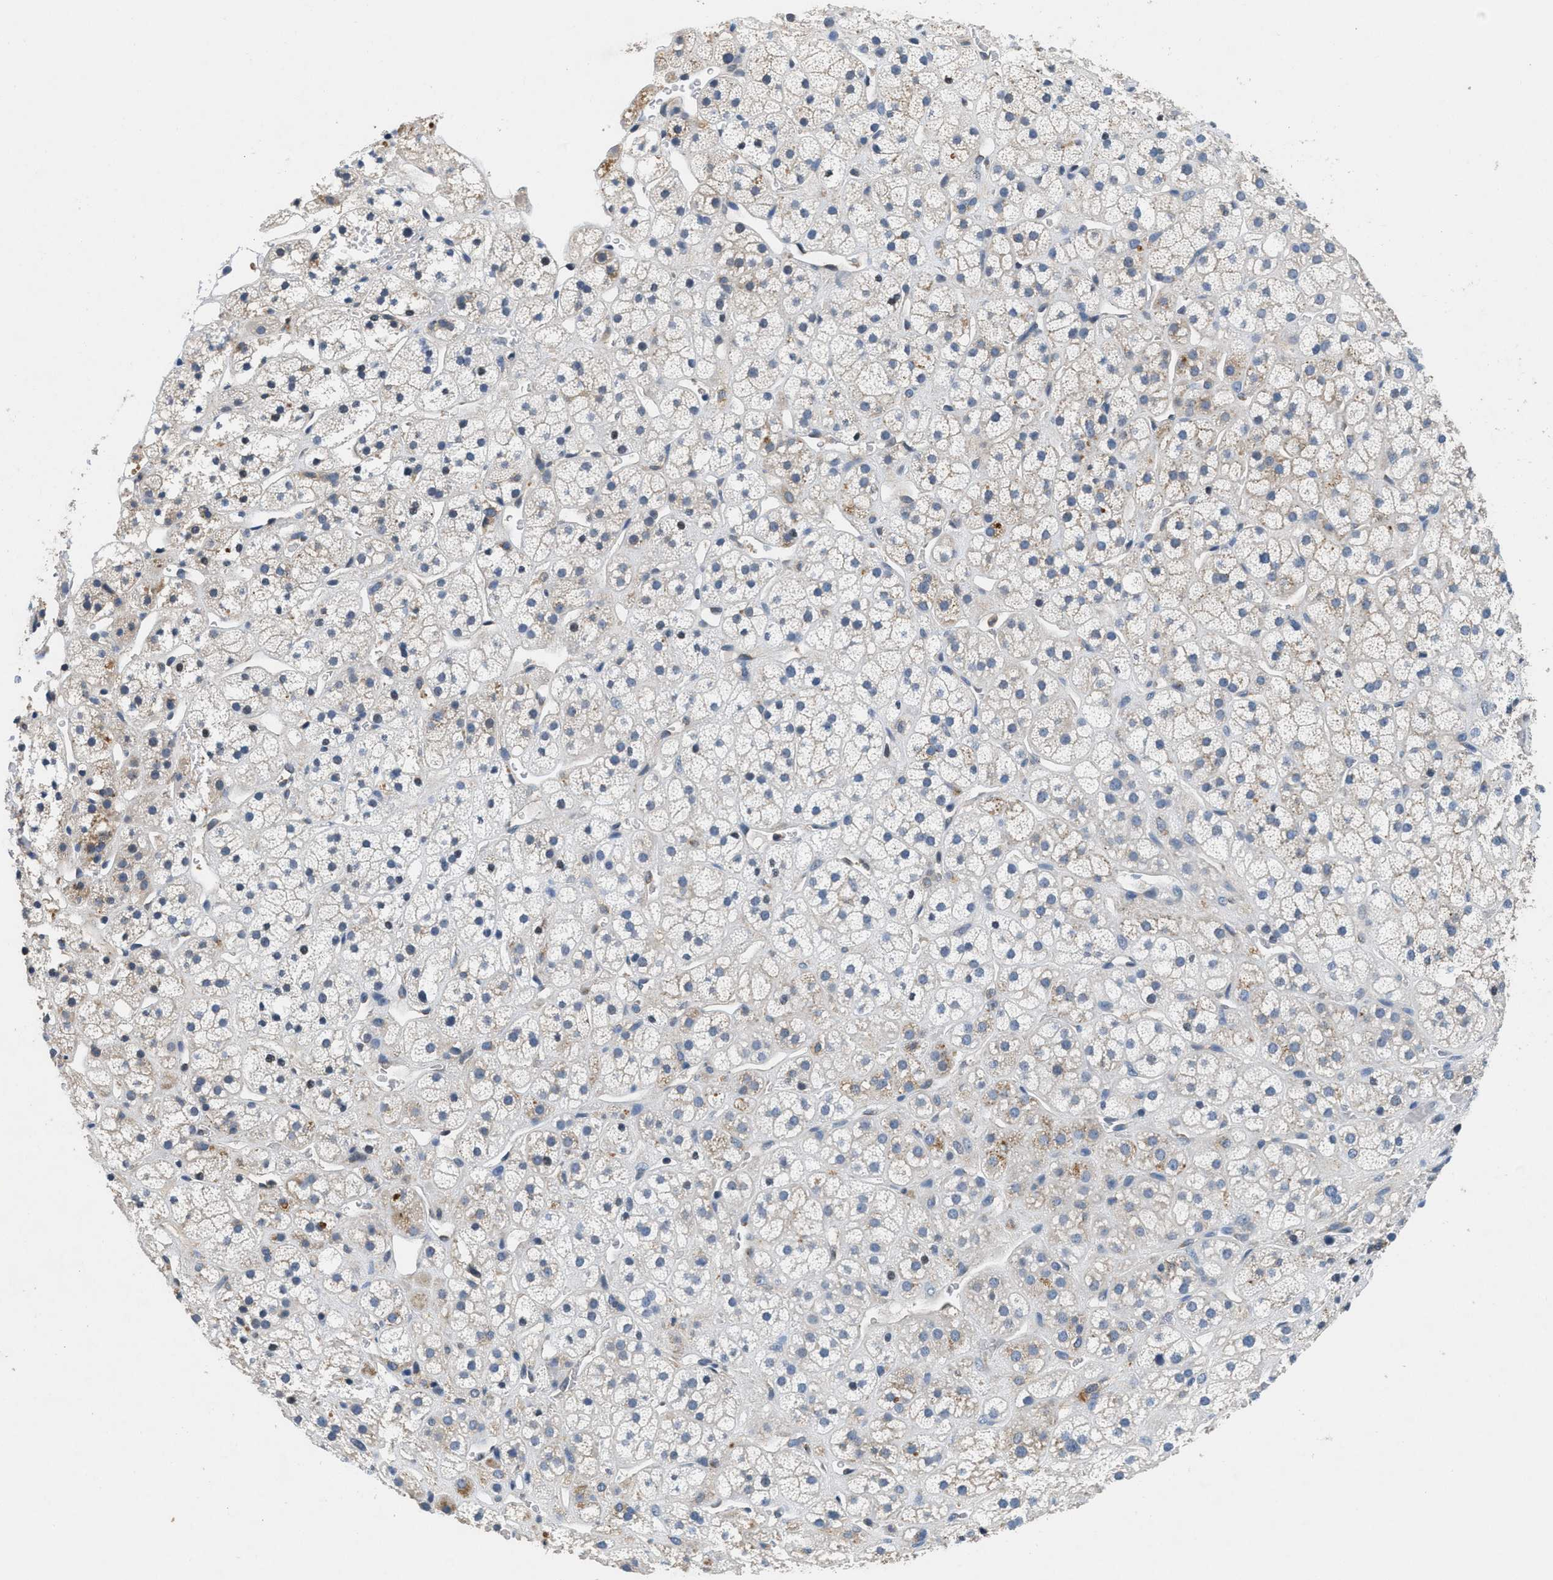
{"staining": {"intensity": "weak", "quantity": "<25%", "location": "cytoplasmic/membranous"}, "tissue": "adrenal gland", "cell_type": "Glandular cells", "image_type": "normal", "snomed": [{"axis": "morphology", "description": "Normal tissue, NOS"}, {"axis": "topography", "description": "Adrenal gland"}], "caption": "There is no significant positivity in glandular cells of adrenal gland. Nuclei are stained in blue.", "gene": "DGKE", "patient": {"sex": "male", "age": 56}}